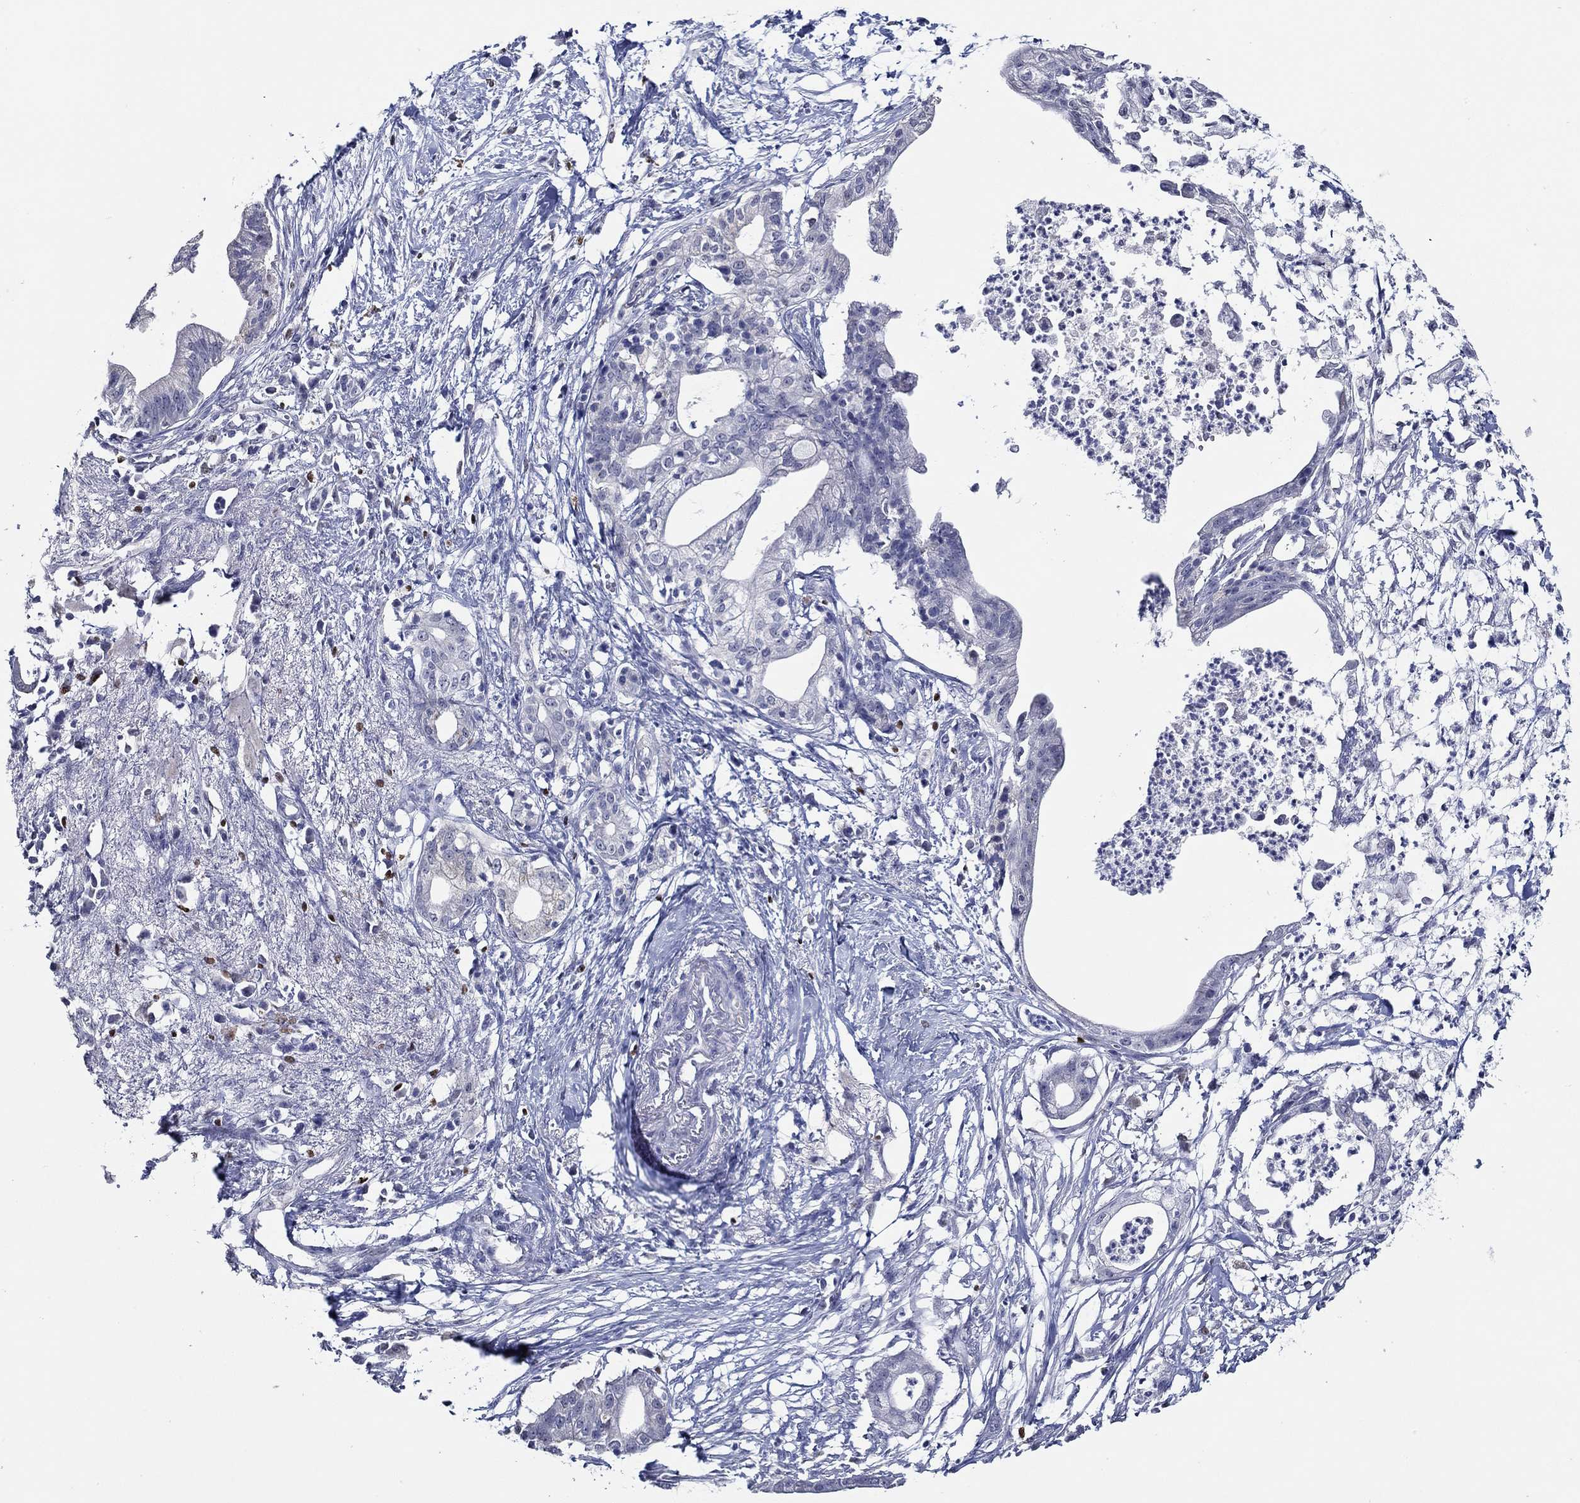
{"staining": {"intensity": "negative", "quantity": "none", "location": "none"}, "tissue": "pancreatic cancer", "cell_type": "Tumor cells", "image_type": "cancer", "snomed": [{"axis": "morphology", "description": "Normal tissue, NOS"}, {"axis": "morphology", "description": "Adenocarcinoma, NOS"}, {"axis": "topography", "description": "Pancreas"}], "caption": "This is a histopathology image of immunohistochemistry (IHC) staining of pancreatic cancer, which shows no positivity in tumor cells.", "gene": "GATA2", "patient": {"sex": "female", "age": 58}}